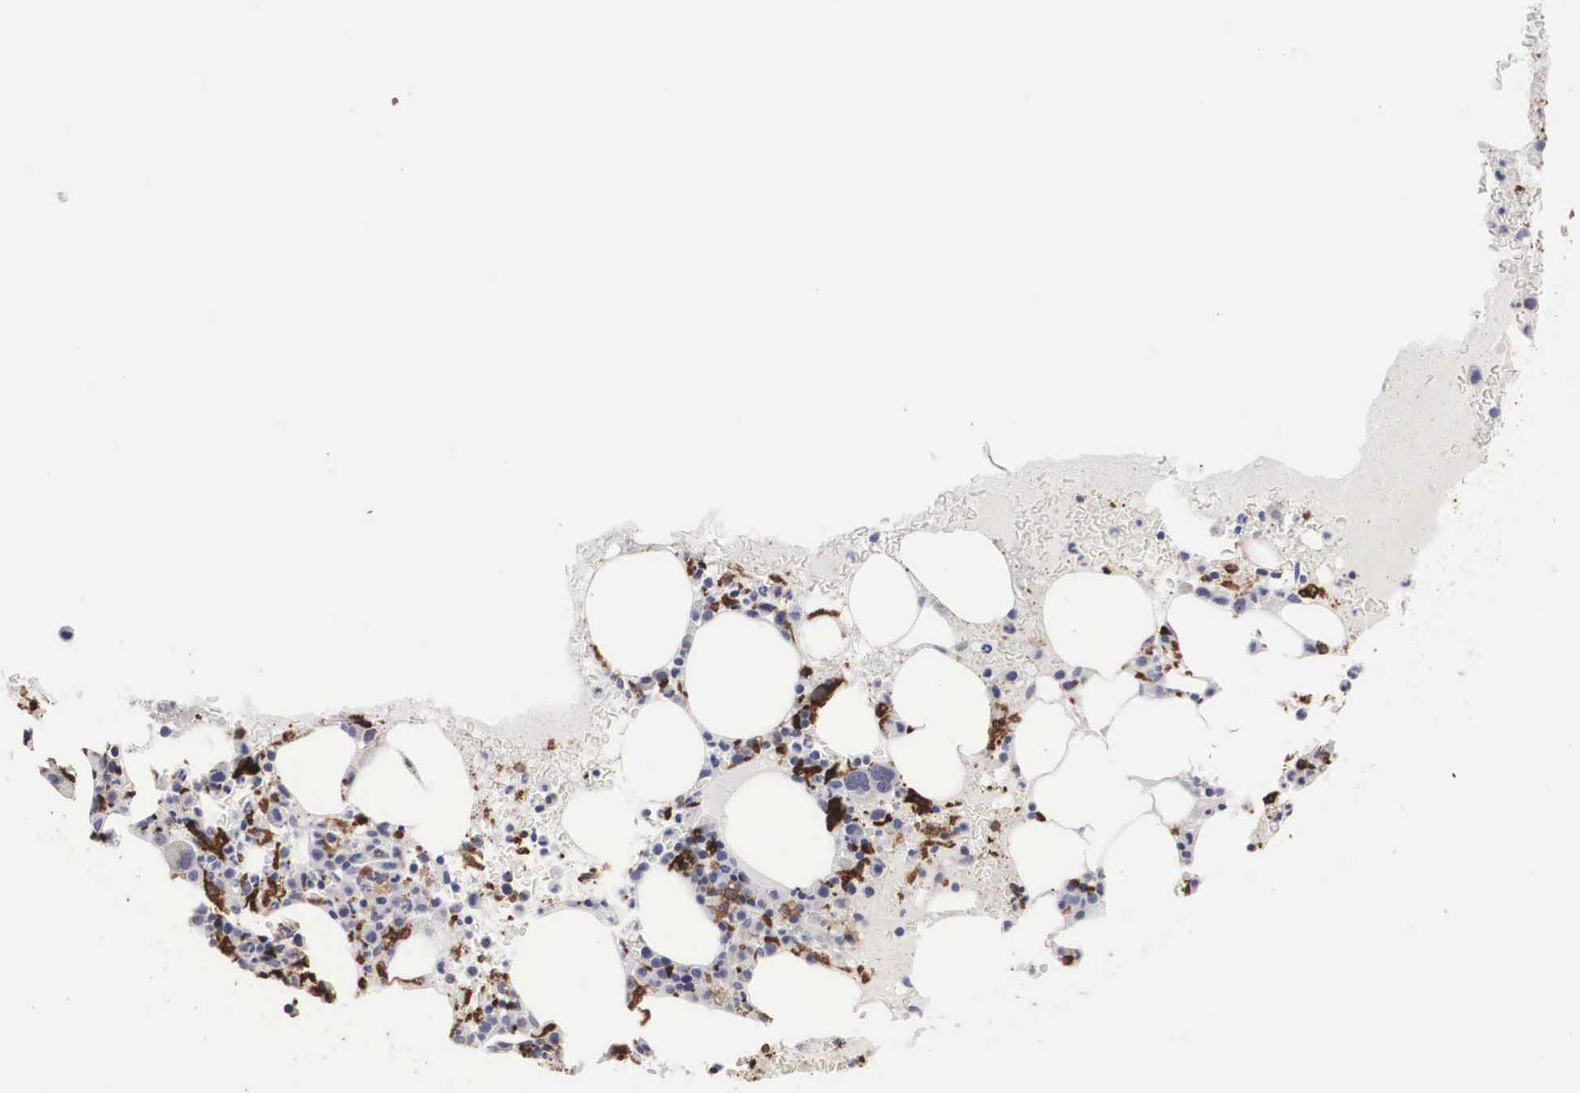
{"staining": {"intensity": "strong", "quantity": "<25%", "location": "cytoplasmic/membranous"}, "tissue": "bone marrow", "cell_type": "Hematopoietic cells", "image_type": "normal", "snomed": [{"axis": "morphology", "description": "Normal tissue, NOS"}, {"axis": "topography", "description": "Bone marrow"}], "caption": "This image displays unremarkable bone marrow stained with immunohistochemistry to label a protein in brown. The cytoplasmic/membranous of hematopoietic cells show strong positivity for the protein. Nuclei are counter-stained blue.", "gene": "HMOX1", "patient": {"sex": "female", "age": 88}}